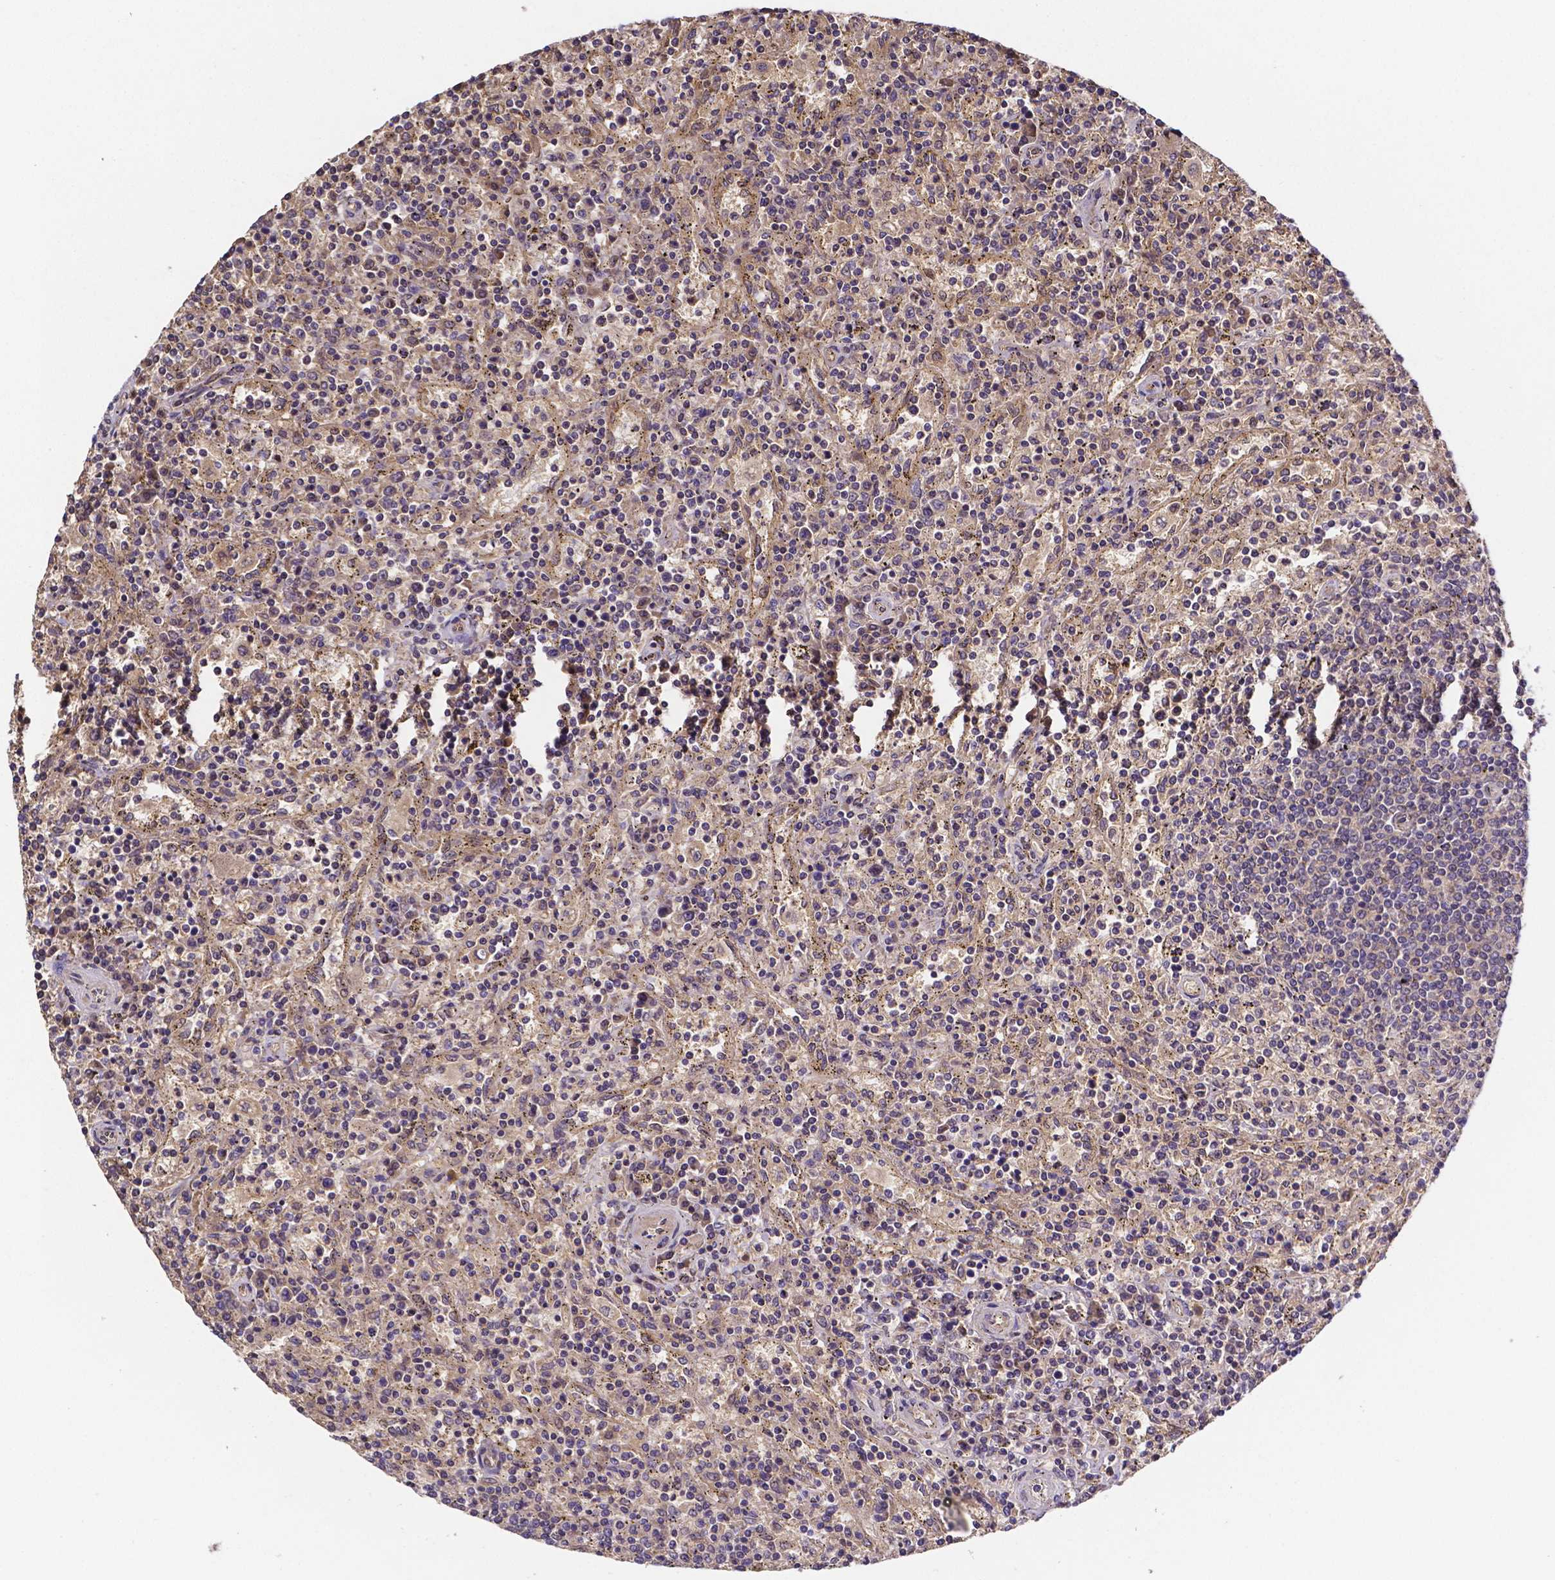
{"staining": {"intensity": "negative", "quantity": "none", "location": "none"}, "tissue": "lymphoma", "cell_type": "Tumor cells", "image_type": "cancer", "snomed": [{"axis": "morphology", "description": "Malignant lymphoma, non-Hodgkin's type, Low grade"}, {"axis": "topography", "description": "Spleen"}], "caption": "Immunohistochemistry image of low-grade malignant lymphoma, non-Hodgkin's type stained for a protein (brown), which reveals no expression in tumor cells. (DAB (3,3'-diaminobenzidine) IHC, high magnification).", "gene": "RNF123", "patient": {"sex": "male", "age": 62}}